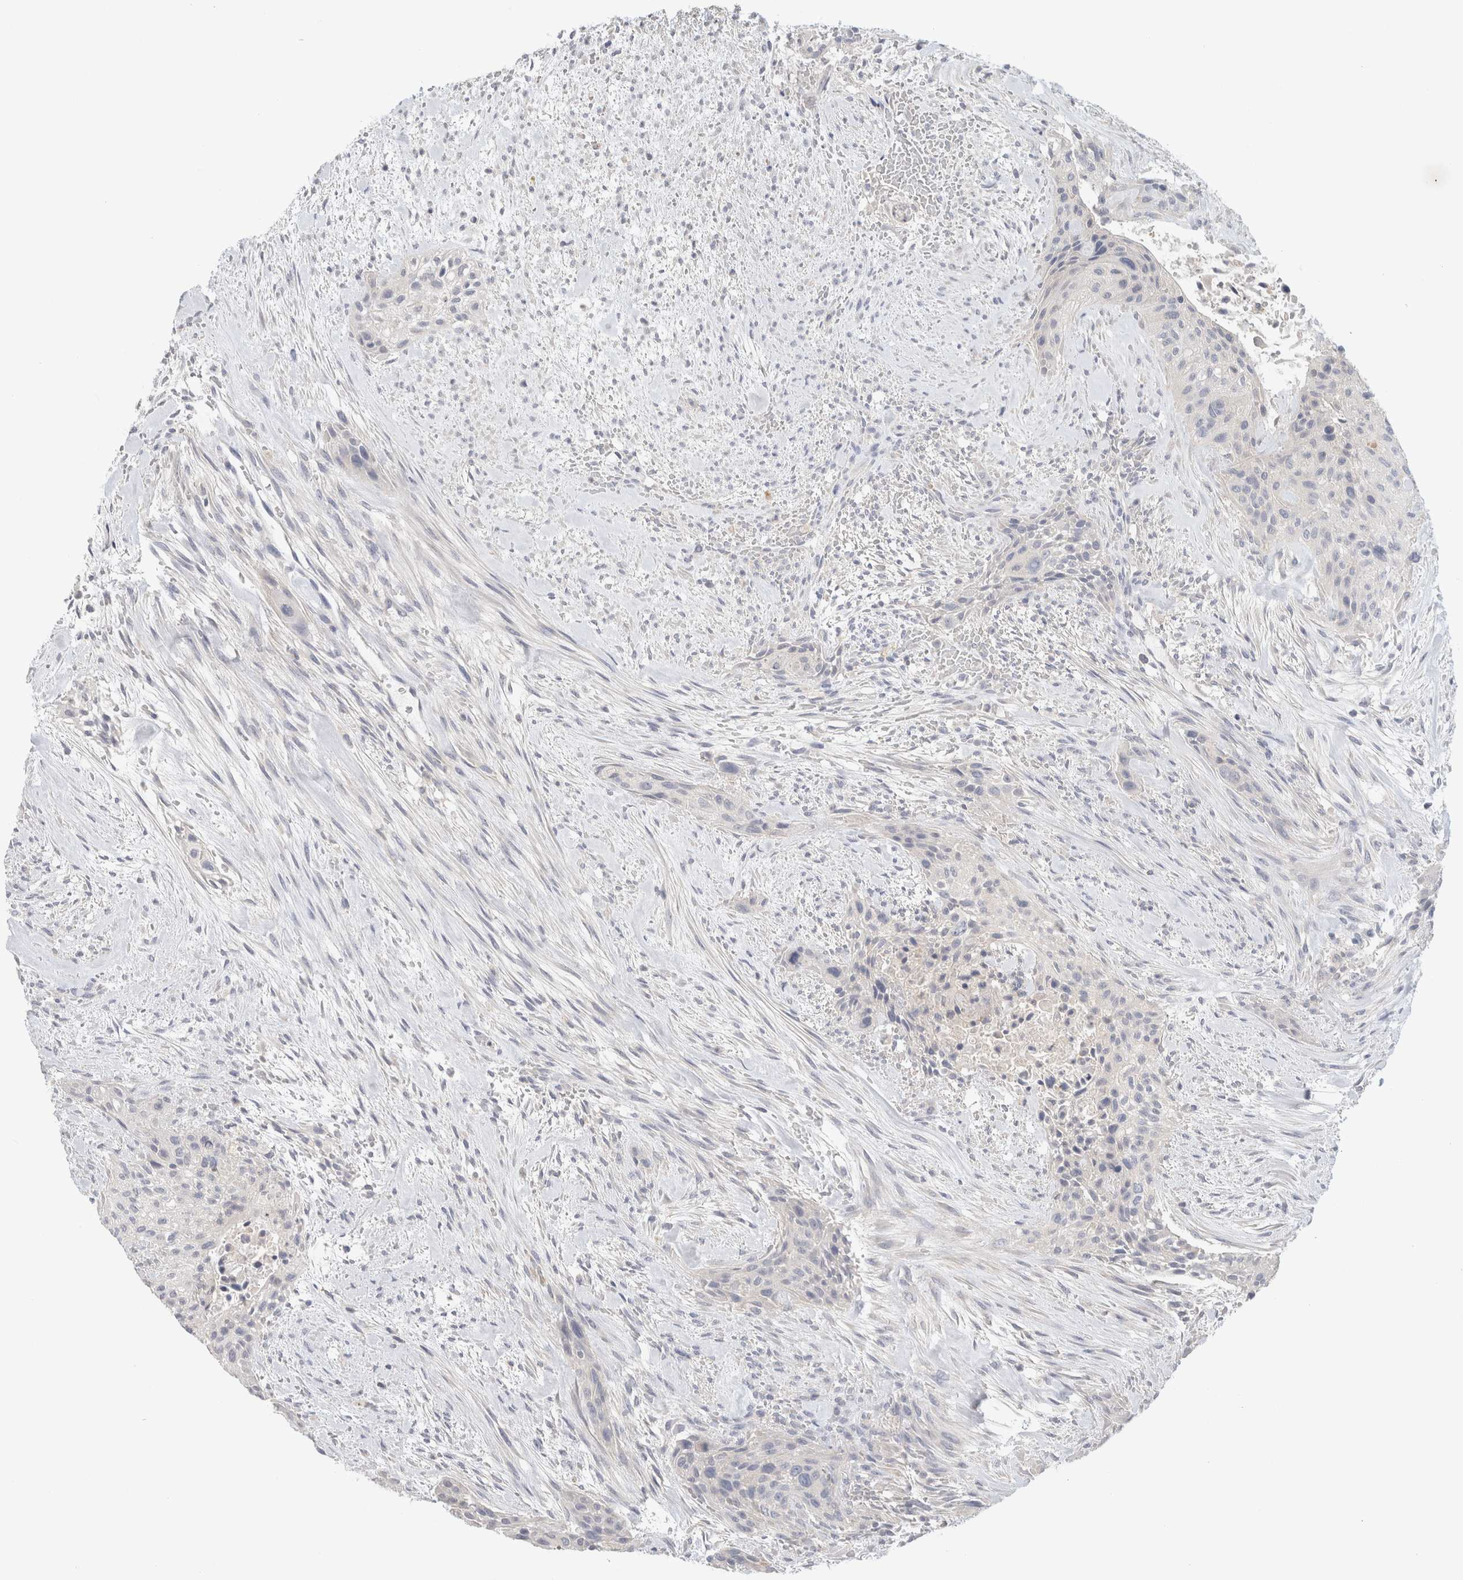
{"staining": {"intensity": "negative", "quantity": "none", "location": "none"}, "tissue": "urothelial cancer", "cell_type": "Tumor cells", "image_type": "cancer", "snomed": [{"axis": "morphology", "description": "Urothelial carcinoma, High grade"}, {"axis": "topography", "description": "Urinary bladder"}], "caption": "Tumor cells are negative for protein expression in human urothelial cancer.", "gene": "MPP2", "patient": {"sex": "male", "age": 35}}